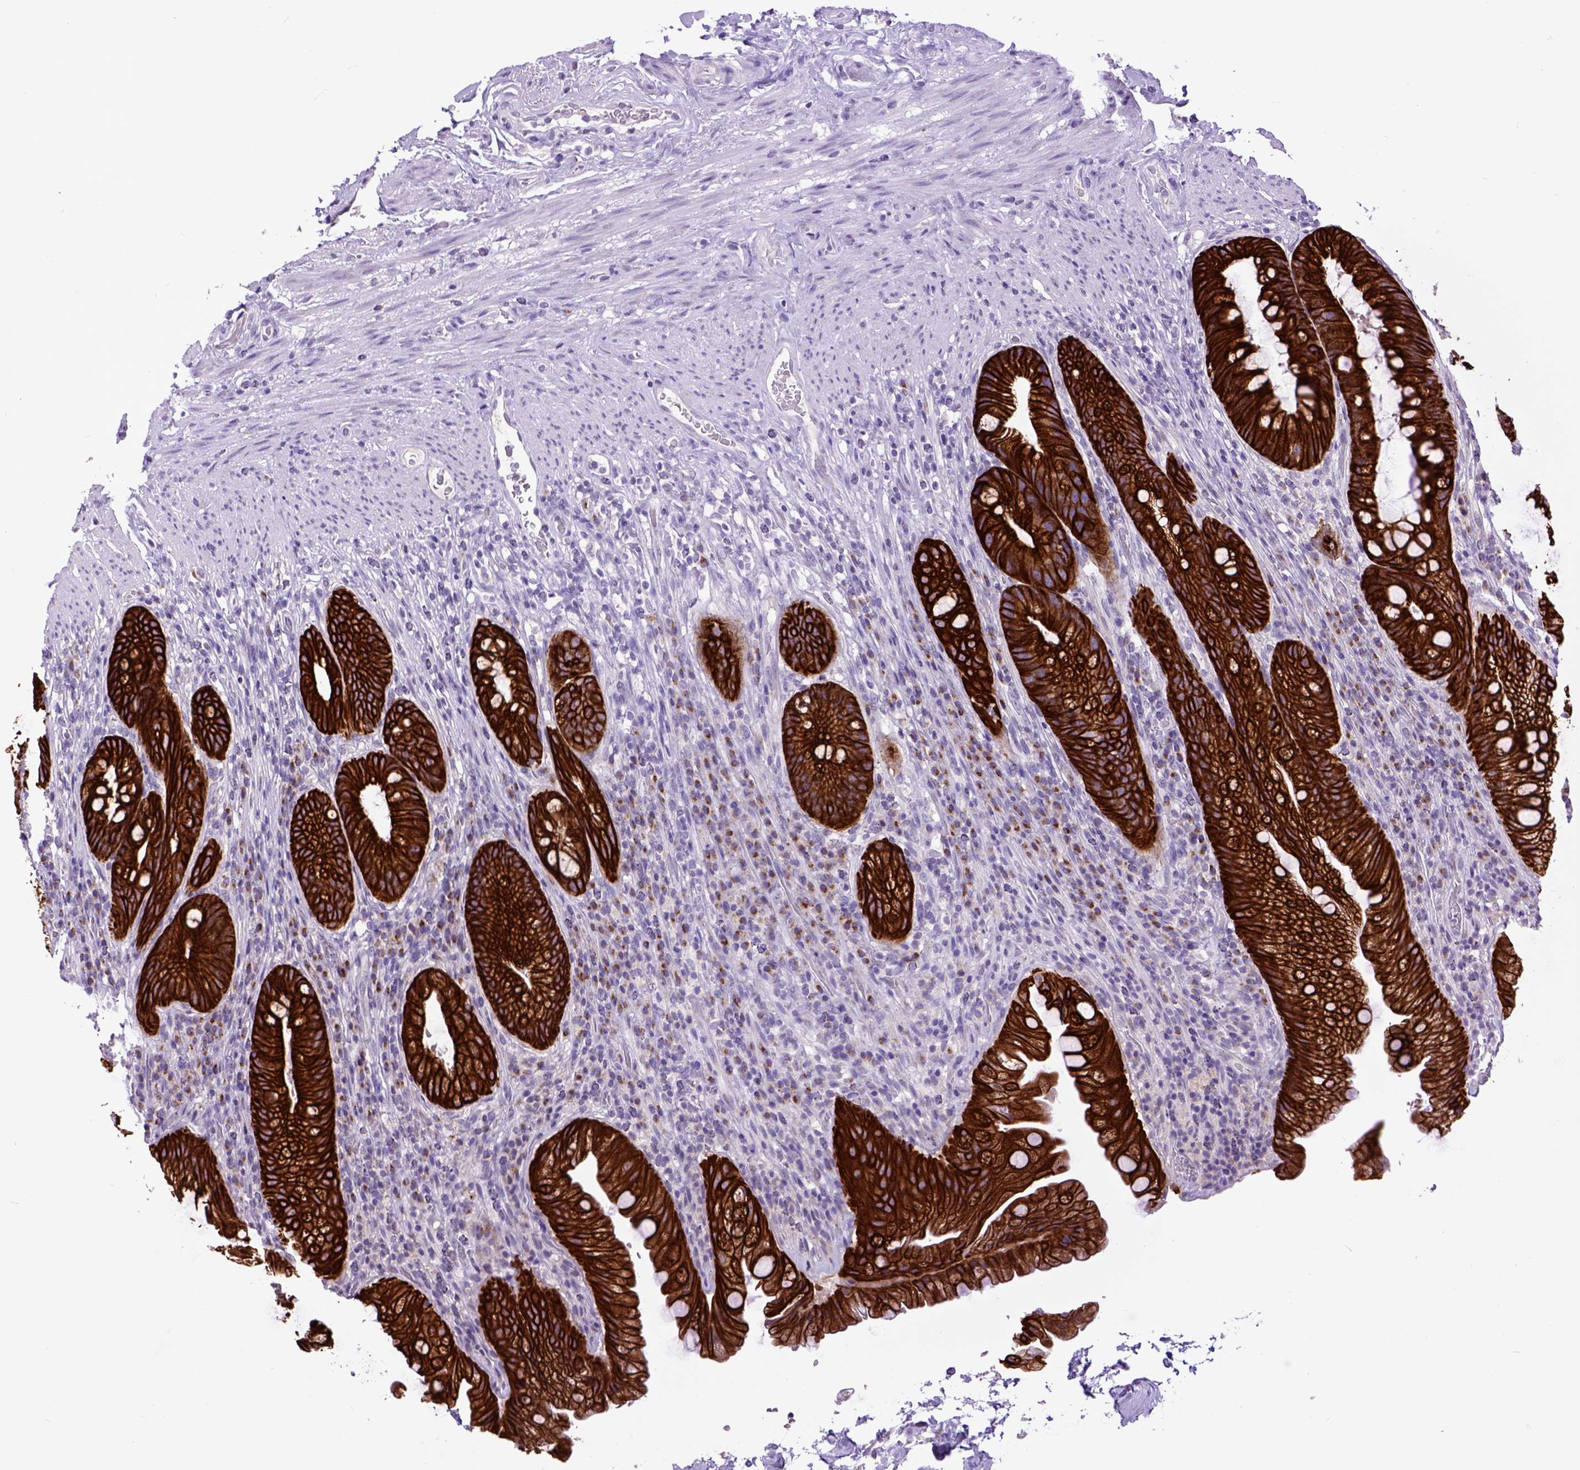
{"staining": {"intensity": "strong", "quantity": ">75%", "location": "cytoplasmic/membranous"}, "tissue": "rectum", "cell_type": "Glandular cells", "image_type": "normal", "snomed": [{"axis": "morphology", "description": "Normal tissue, NOS"}, {"axis": "topography", "description": "Smooth muscle"}, {"axis": "topography", "description": "Rectum"}], "caption": "High-magnification brightfield microscopy of normal rectum stained with DAB (brown) and counterstained with hematoxylin (blue). glandular cells exhibit strong cytoplasmic/membranous staining is identified in about>75% of cells. Immunohistochemistry stains the protein of interest in brown and the nuclei are stained blue.", "gene": "RAB25", "patient": {"sex": "male", "age": 53}}